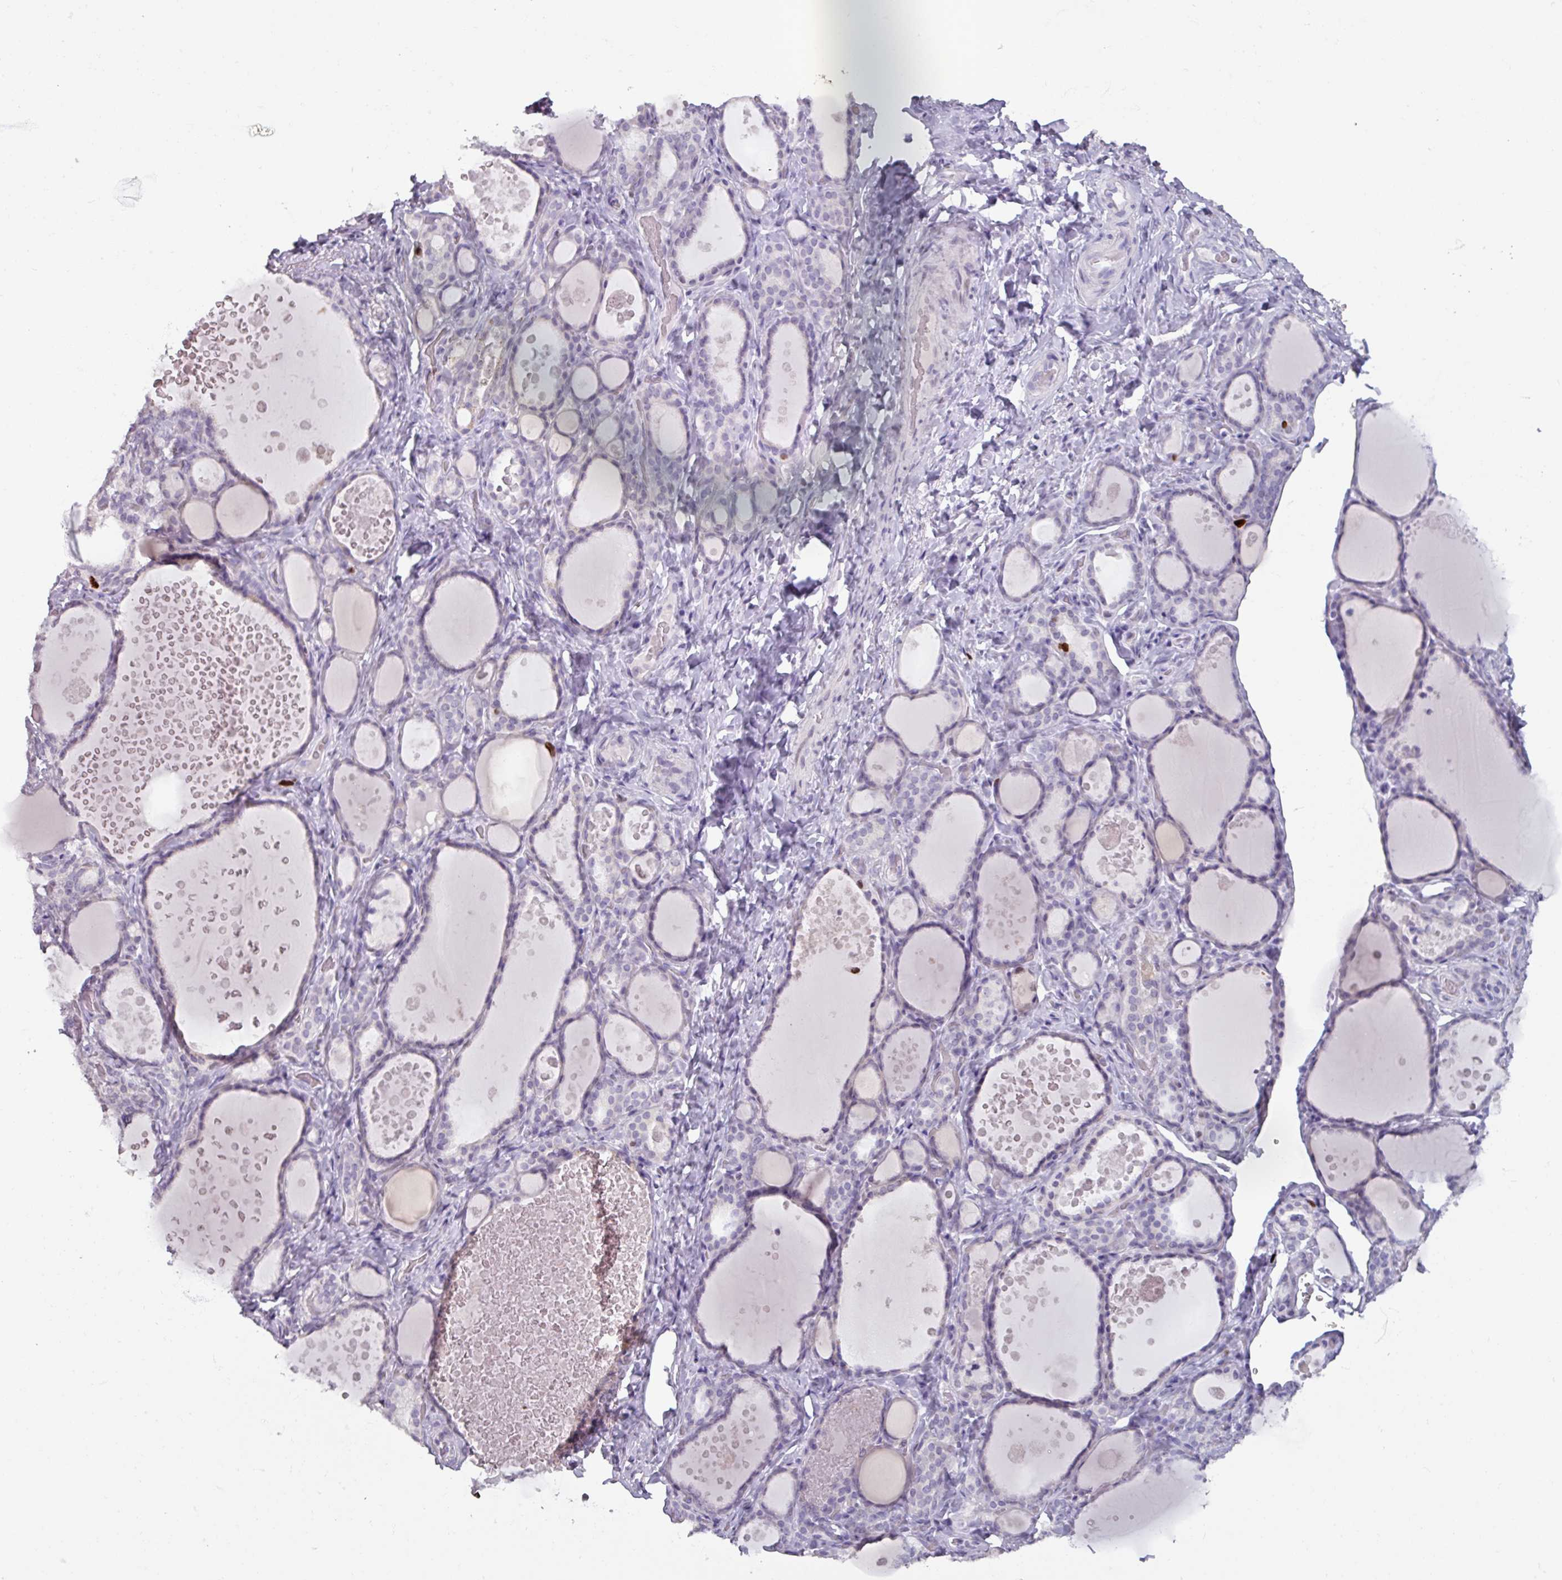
{"staining": {"intensity": "negative", "quantity": "none", "location": "none"}, "tissue": "thyroid gland", "cell_type": "Glandular cells", "image_type": "normal", "snomed": [{"axis": "morphology", "description": "Normal tissue, NOS"}, {"axis": "topography", "description": "Thyroid gland"}], "caption": "This is an immunohistochemistry photomicrograph of benign thyroid gland. There is no staining in glandular cells.", "gene": "ATAD2", "patient": {"sex": "female", "age": 46}}